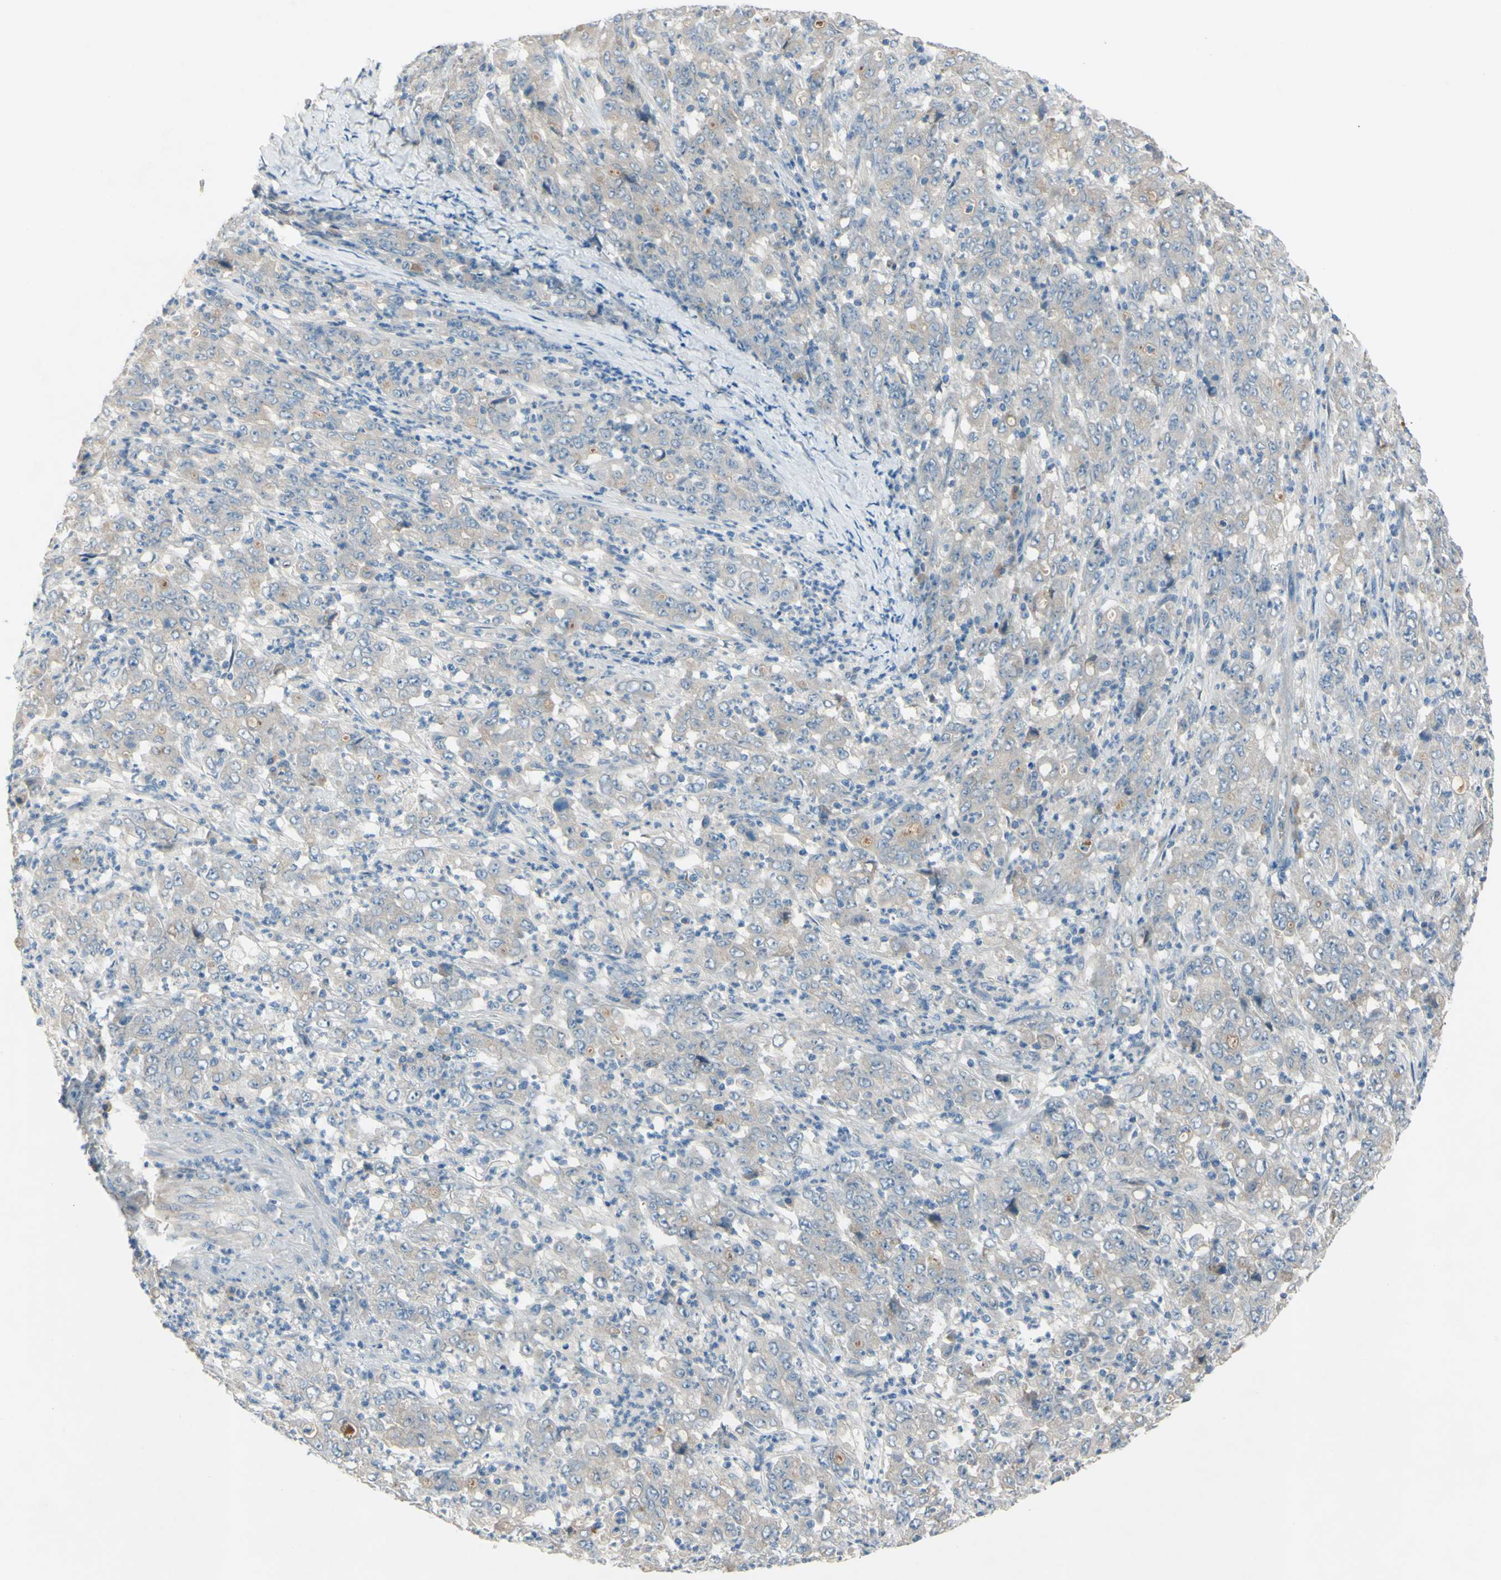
{"staining": {"intensity": "weak", "quantity": "<25%", "location": "cytoplasmic/membranous"}, "tissue": "stomach cancer", "cell_type": "Tumor cells", "image_type": "cancer", "snomed": [{"axis": "morphology", "description": "Adenocarcinoma, NOS"}, {"axis": "topography", "description": "Stomach, lower"}], "caption": "An immunohistochemistry (IHC) micrograph of stomach adenocarcinoma is shown. There is no staining in tumor cells of stomach adenocarcinoma.", "gene": "ATRN", "patient": {"sex": "female", "age": 71}}